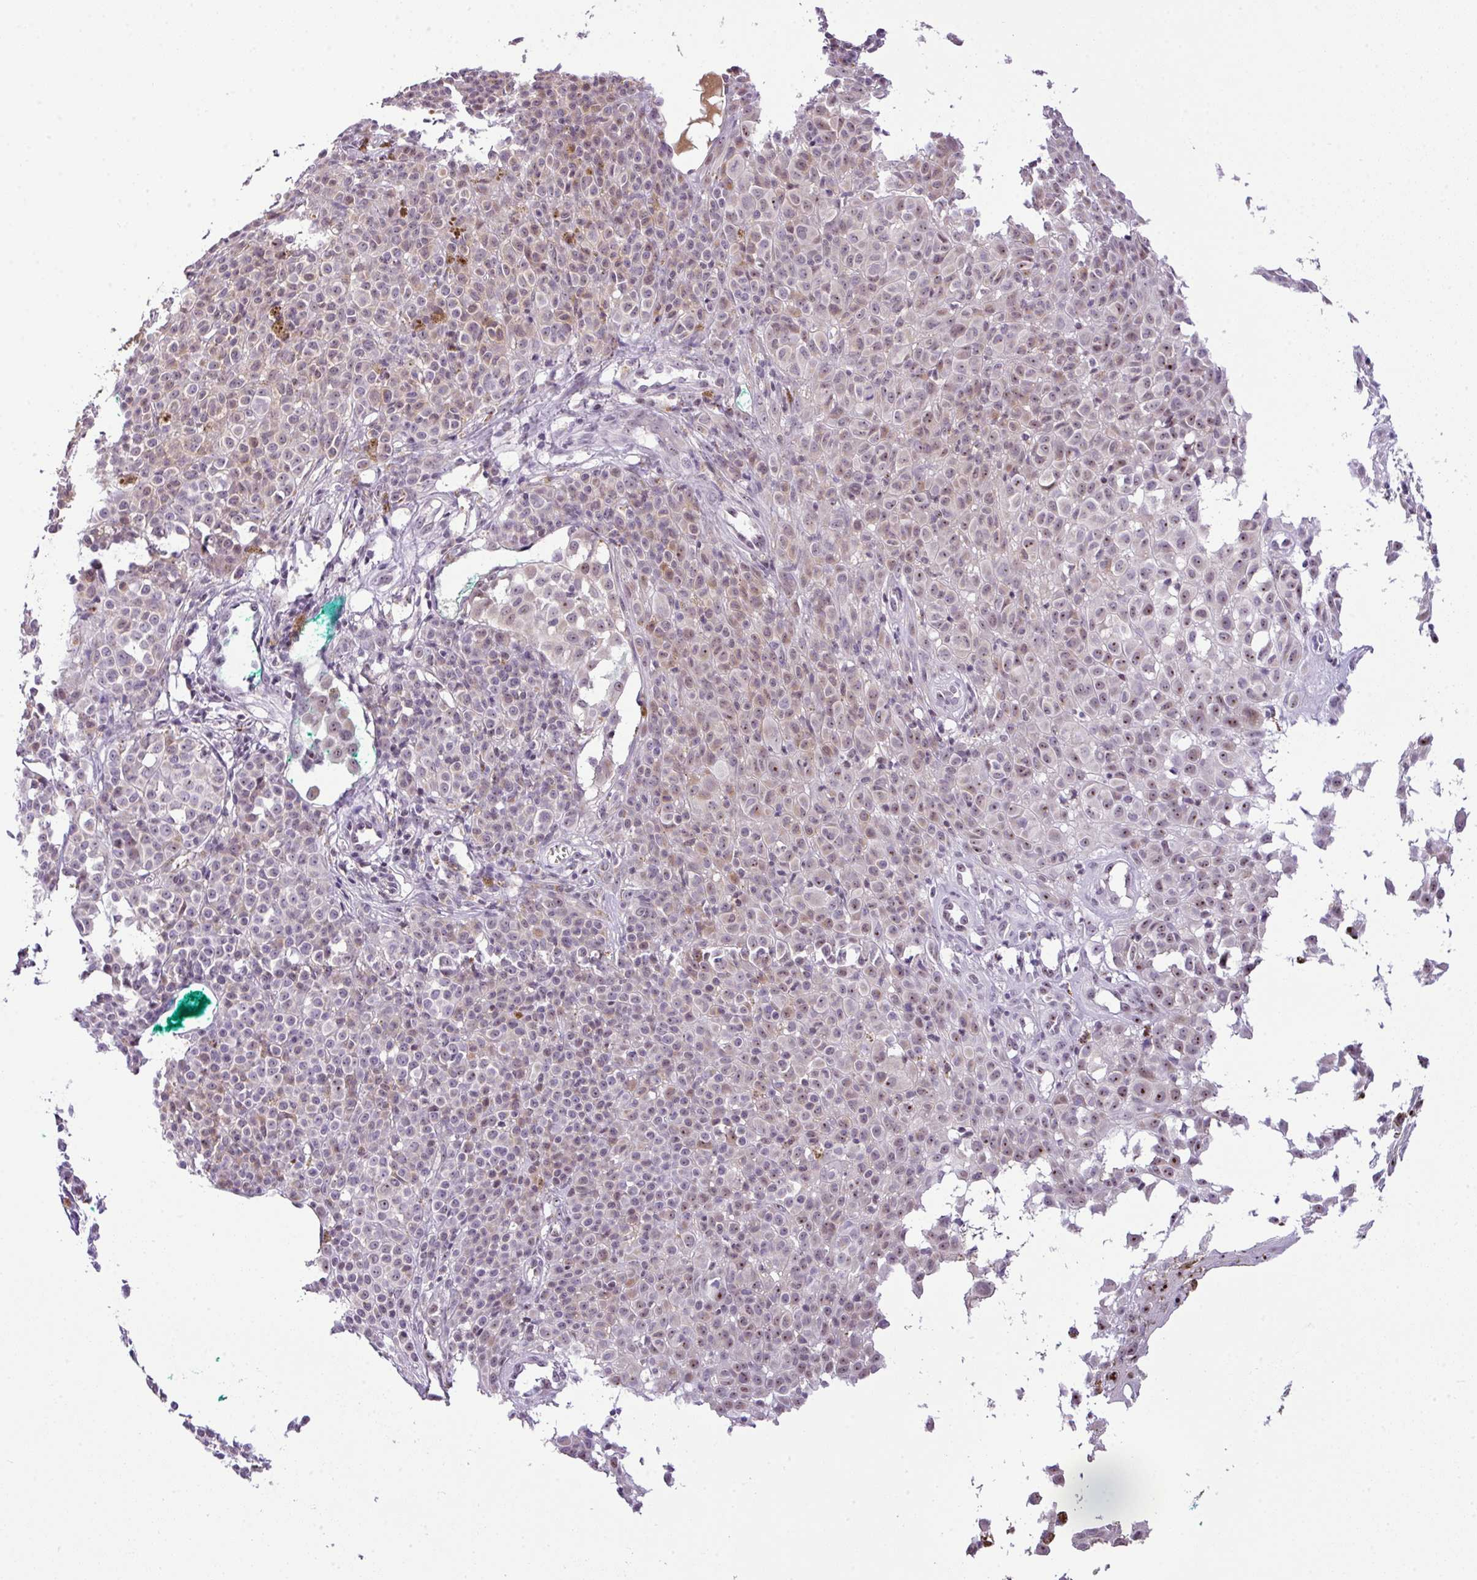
{"staining": {"intensity": "moderate", "quantity": "<25%", "location": "nuclear"}, "tissue": "melanoma", "cell_type": "Tumor cells", "image_type": "cancer", "snomed": [{"axis": "morphology", "description": "Malignant melanoma, NOS"}, {"axis": "topography", "description": "Skin of leg"}], "caption": "Tumor cells display low levels of moderate nuclear positivity in about <25% of cells in human melanoma.", "gene": "CCDC137", "patient": {"sex": "female", "age": 72}}